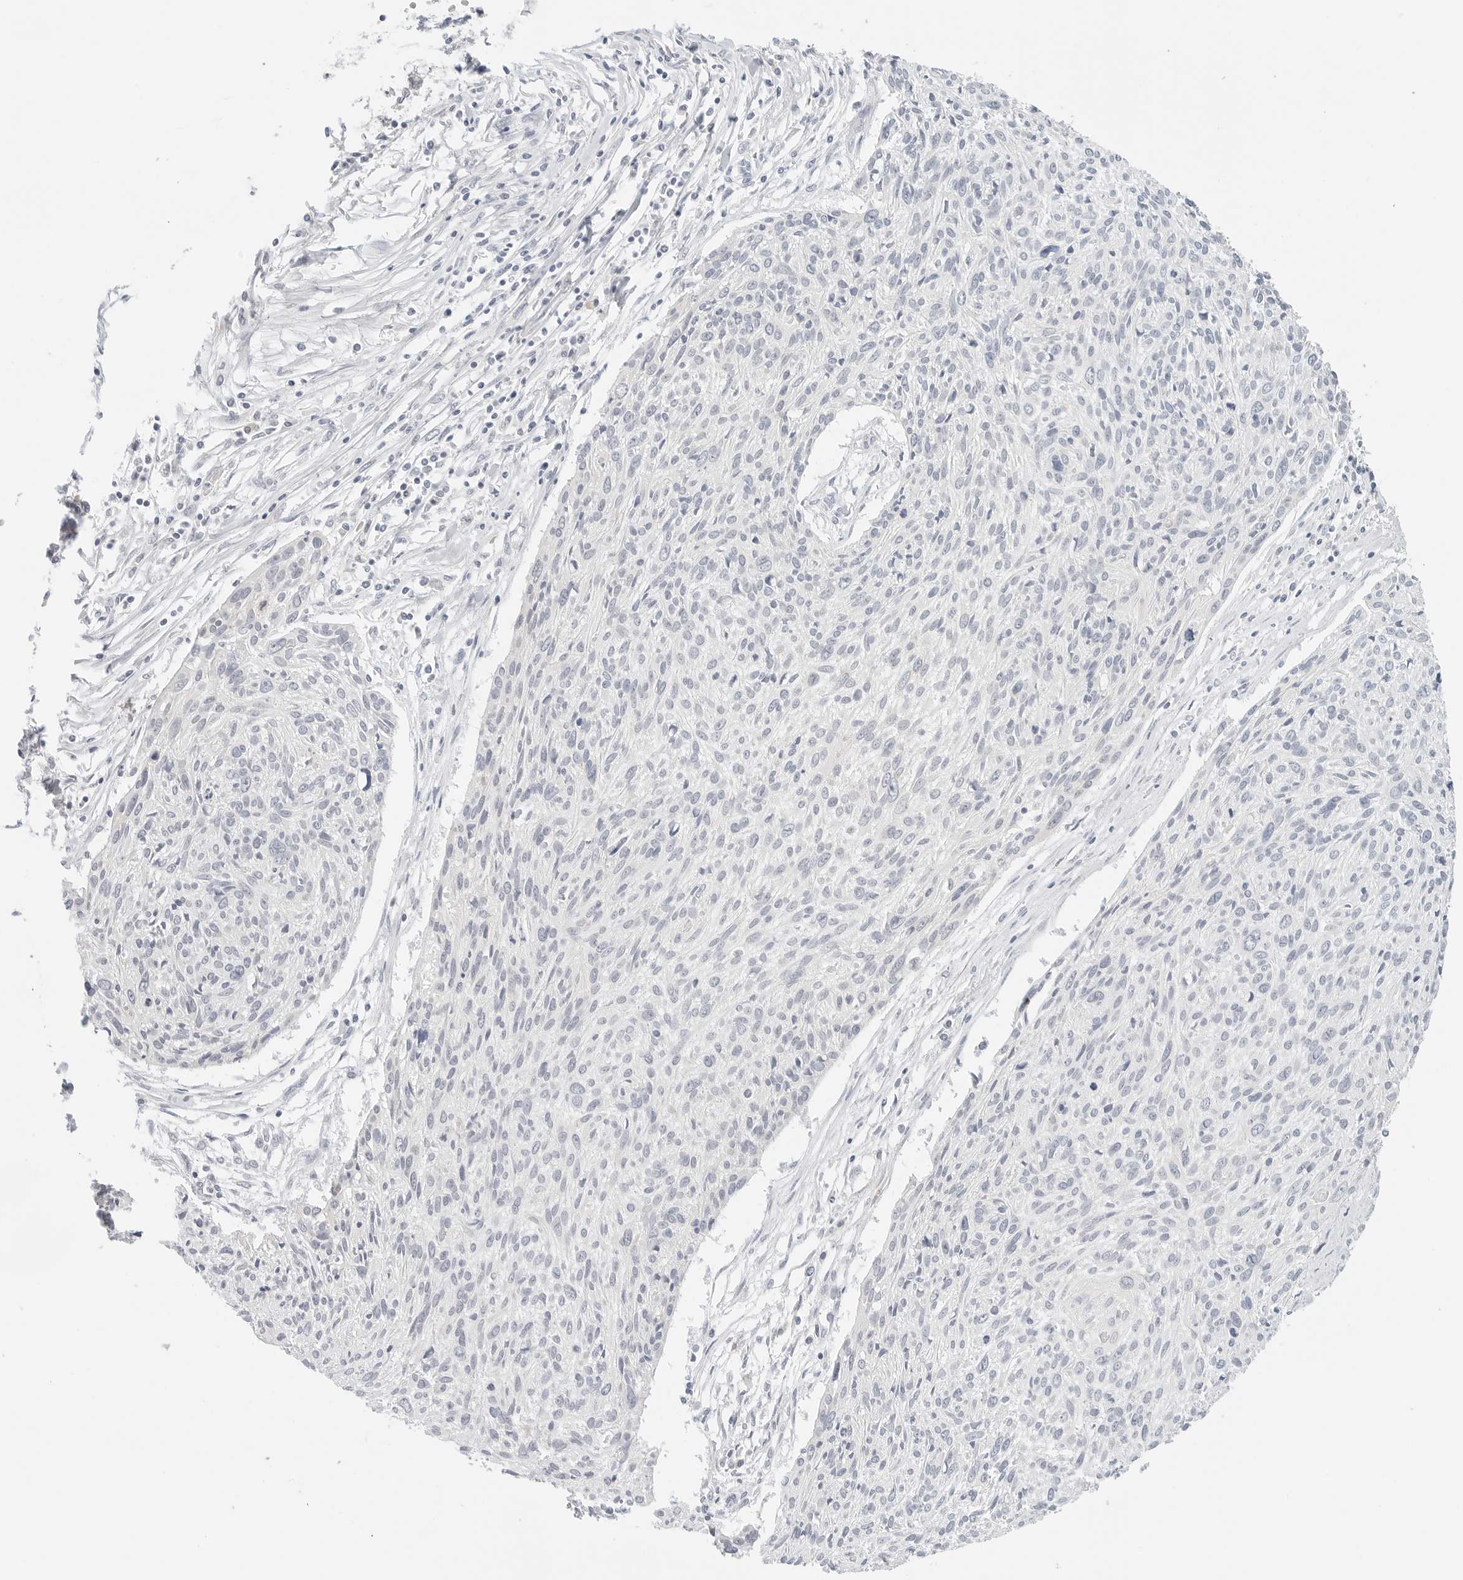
{"staining": {"intensity": "negative", "quantity": "none", "location": "none"}, "tissue": "cervical cancer", "cell_type": "Tumor cells", "image_type": "cancer", "snomed": [{"axis": "morphology", "description": "Squamous cell carcinoma, NOS"}, {"axis": "topography", "description": "Cervix"}], "caption": "This micrograph is of cervical squamous cell carcinoma stained with immunohistochemistry to label a protein in brown with the nuclei are counter-stained blue. There is no expression in tumor cells.", "gene": "NEO1", "patient": {"sex": "female", "age": 51}}